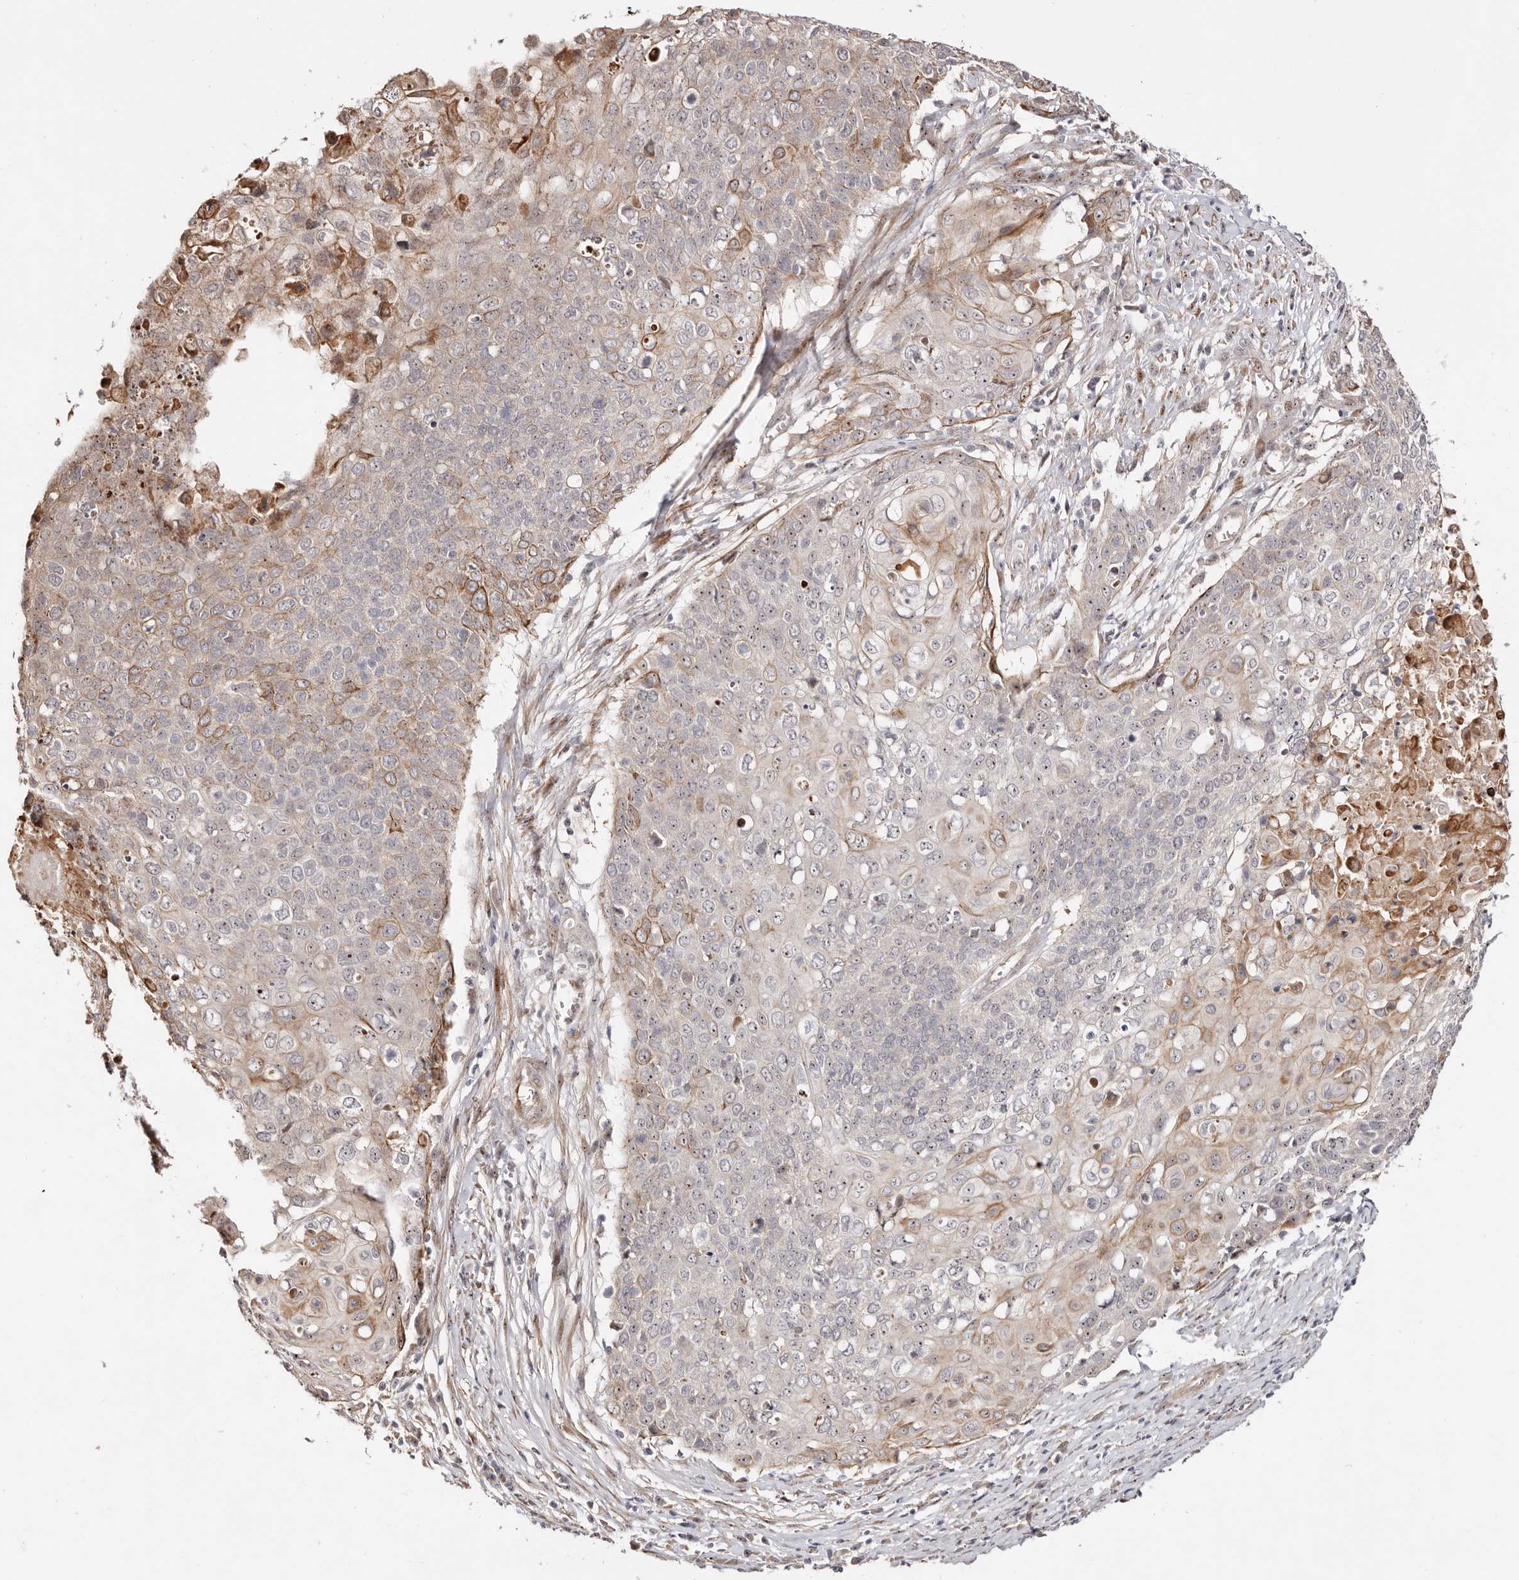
{"staining": {"intensity": "weak", "quantity": "25%-75%", "location": "cytoplasmic/membranous"}, "tissue": "cervical cancer", "cell_type": "Tumor cells", "image_type": "cancer", "snomed": [{"axis": "morphology", "description": "Squamous cell carcinoma, NOS"}, {"axis": "topography", "description": "Cervix"}], "caption": "A photomicrograph of cervical squamous cell carcinoma stained for a protein exhibits weak cytoplasmic/membranous brown staining in tumor cells.", "gene": "ODF2L", "patient": {"sex": "female", "age": 39}}